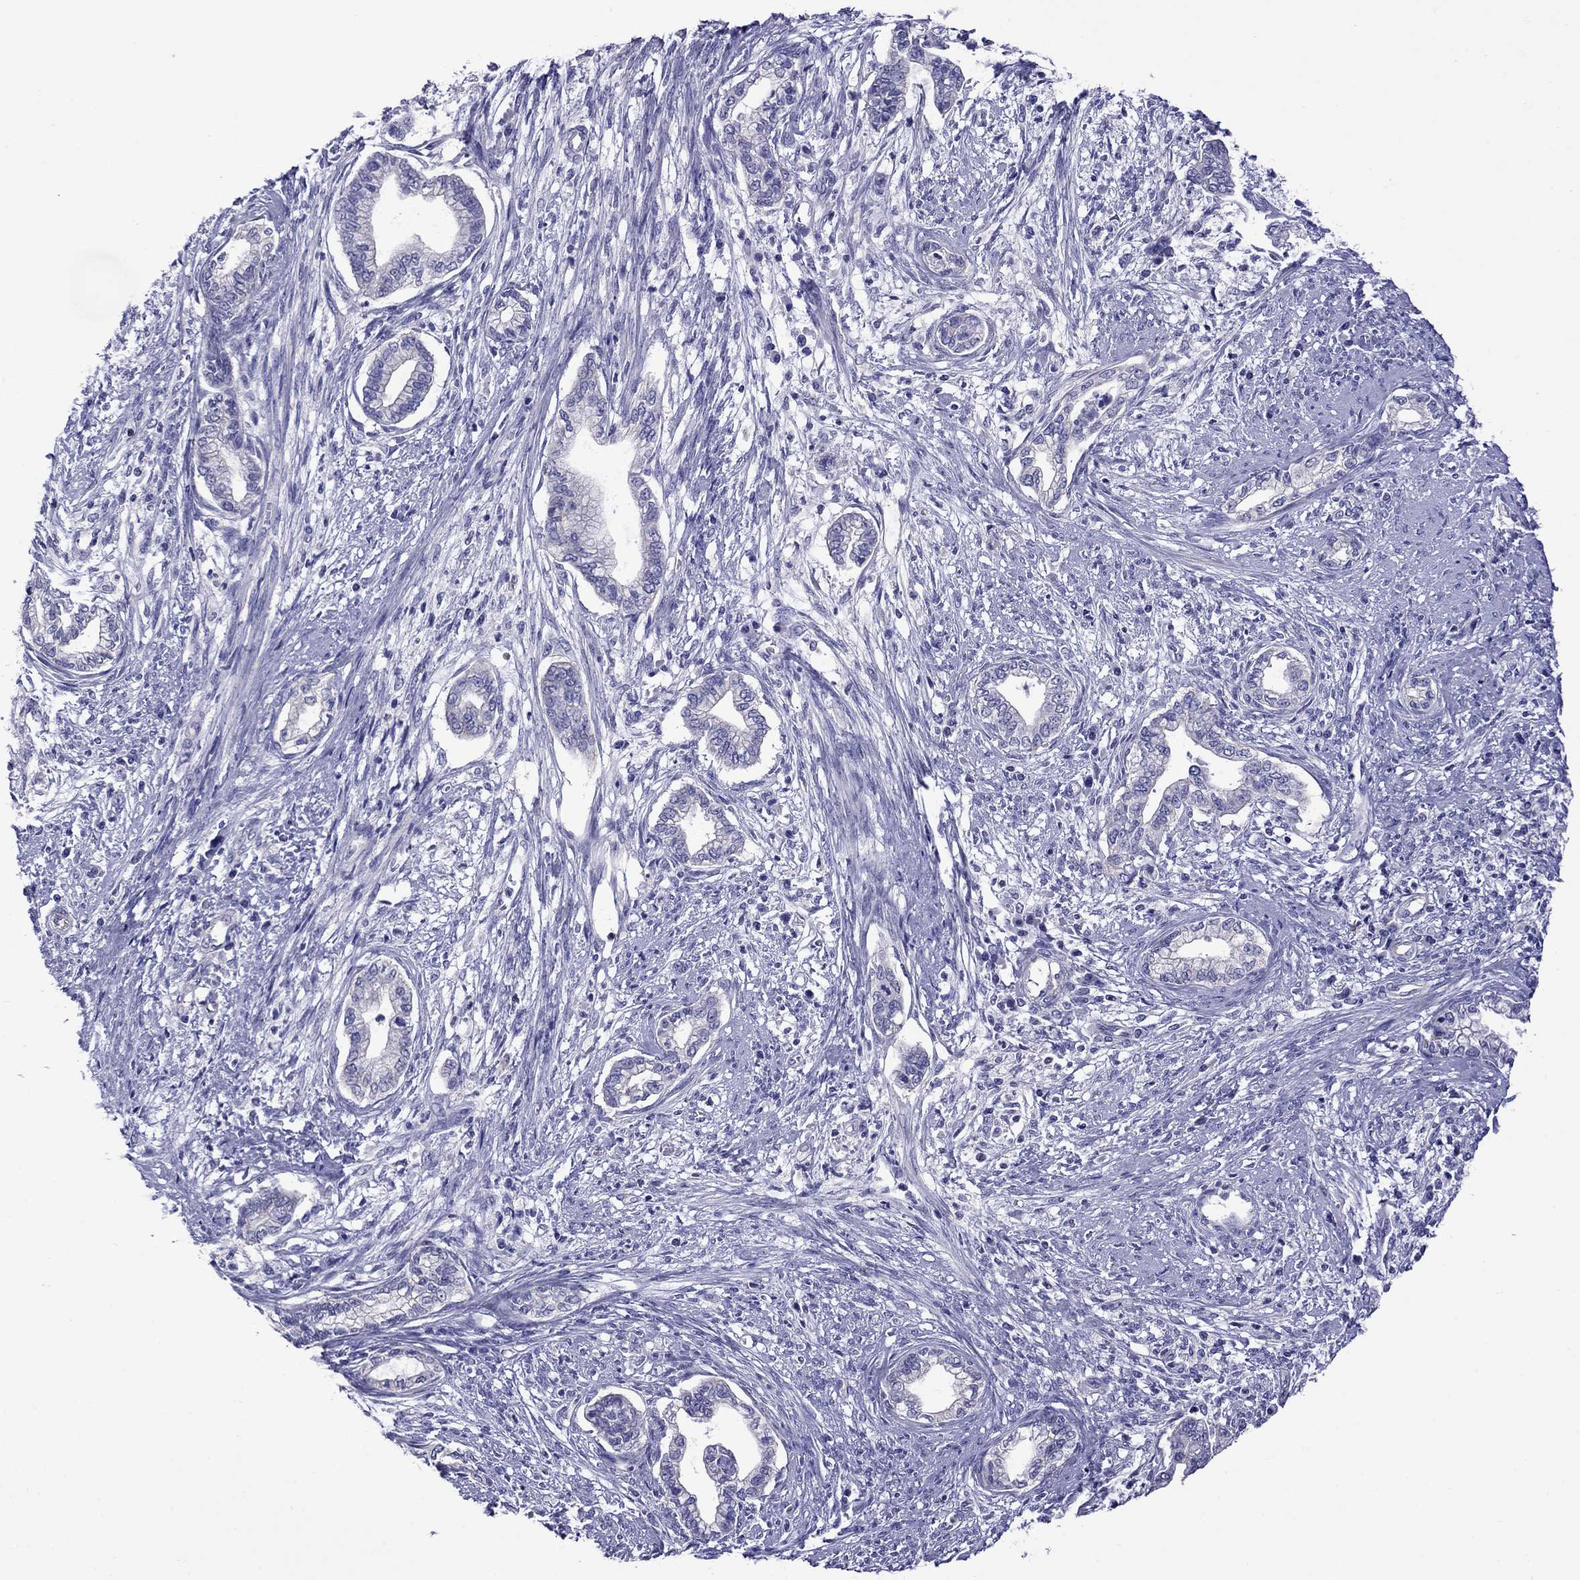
{"staining": {"intensity": "negative", "quantity": "none", "location": "none"}, "tissue": "cervical cancer", "cell_type": "Tumor cells", "image_type": "cancer", "snomed": [{"axis": "morphology", "description": "Adenocarcinoma, NOS"}, {"axis": "topography", "description": "Cervix"}], "caption": "Protein analysis of cervical cancer (adenocarcinoma) shows no significant expression in tumor cells. Nuclei are stained in blue.", "gene": "STAR", "patient": {"sex": "female", "age": 62}}